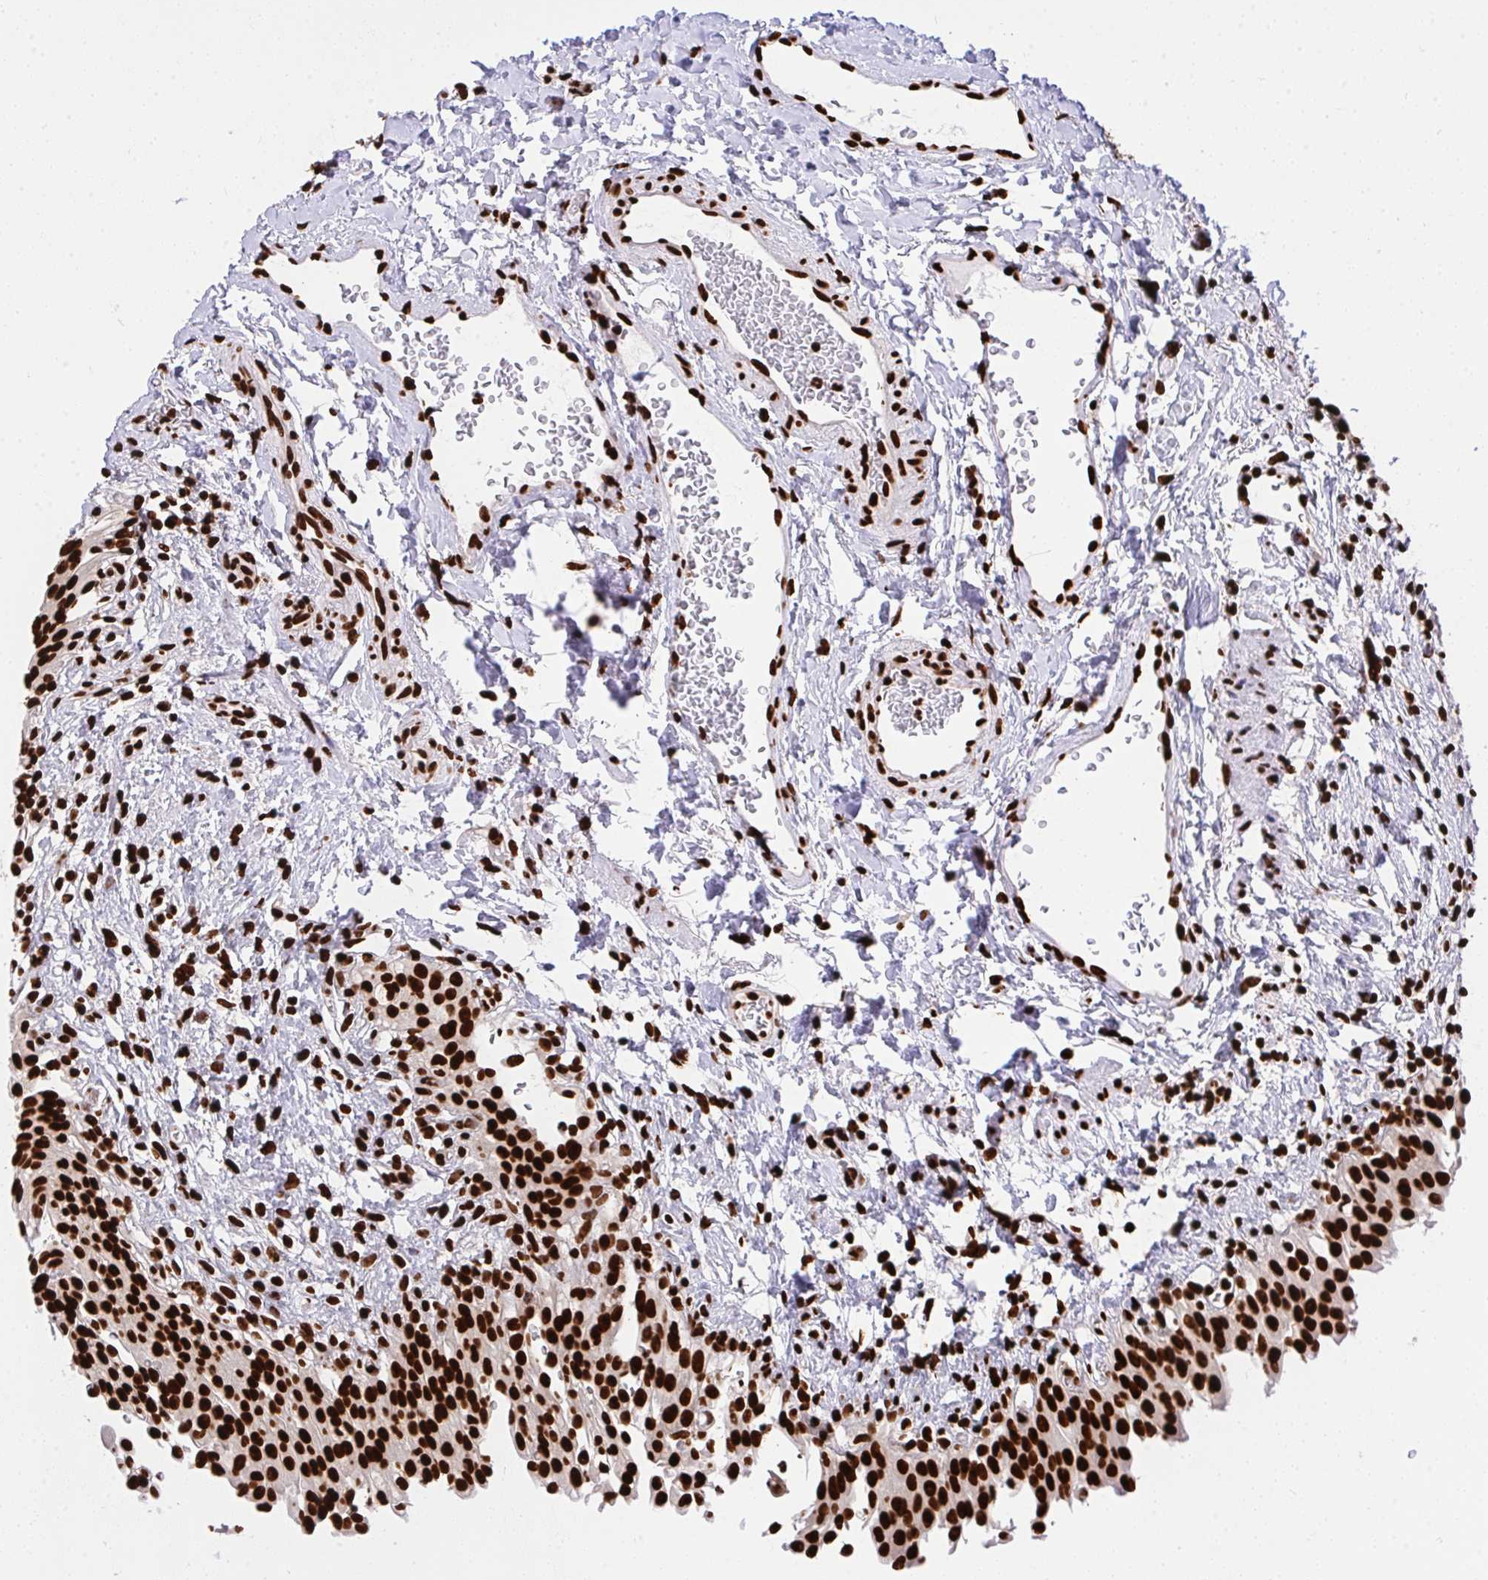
{"staining": {"intensity": "strong", "quantity": ">75%", "location": "nuclear"}, "tissue": "urinary bladder", "cell_type": "Urothelial cells", "image_type": "normal", "snomed": [{"axis": "morphology", "description": "Normal tissue, NOS"}, {"axis": "topography", "description": "Urinary bladder"}, {"axis": "topography", "description": "Peripheral nerve tissue"}], "caption": "IHC micrograph of unremarkable urinary bladder stained for a protein (brown), which demonstrates high levels of strong nuclear staining in approximately >75% of urothelial cells.", "gene": "HNRNPL", "patient": {"sex": "female", "age": 60}}